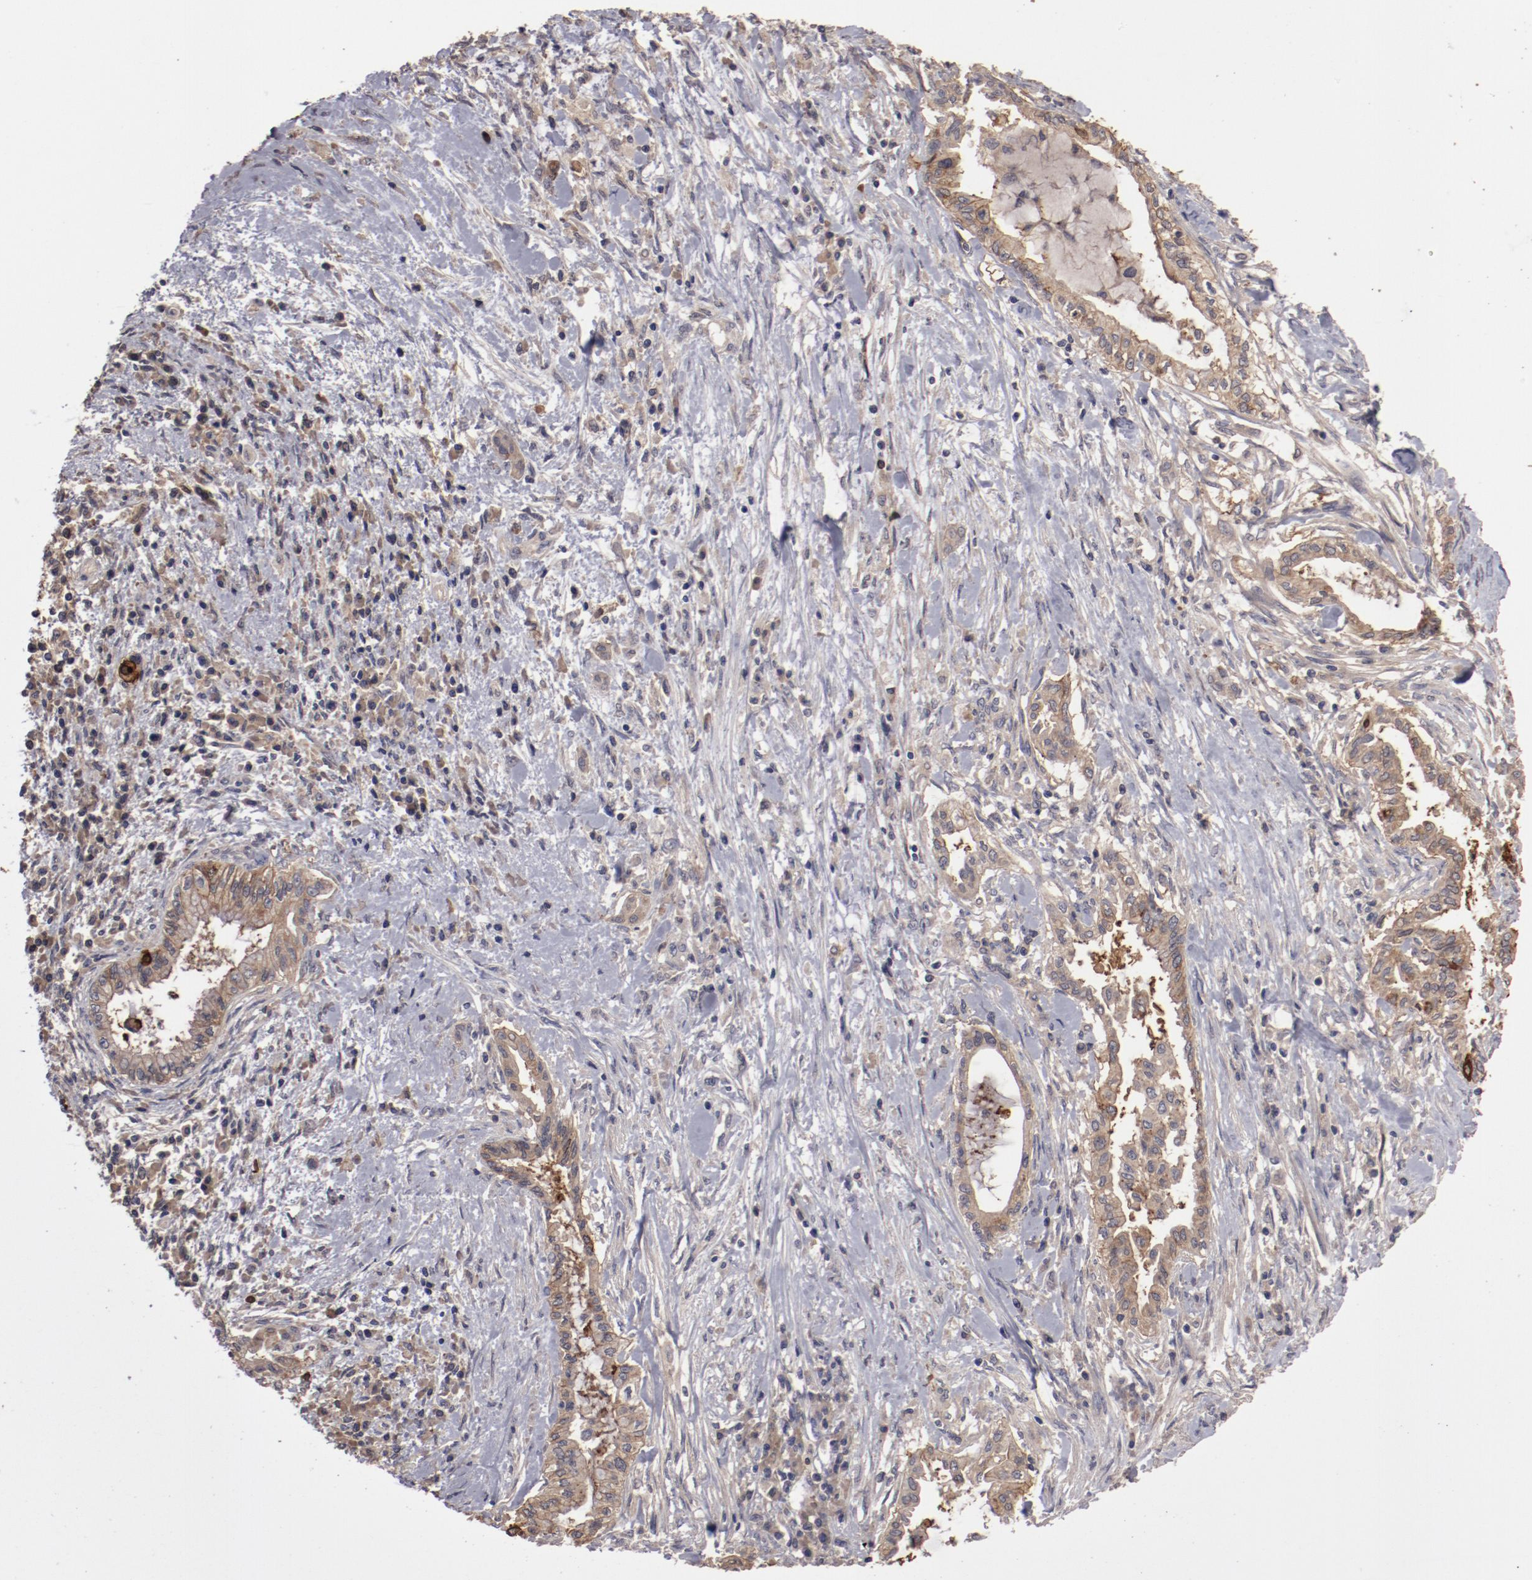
{"staining": {"intensity": "moderate", "quantity": ">75%", "location": "cytoplasmic/membranous"}, "tissue": "pancreatic cancer", "cell_type": "Tumor cells", "image_type": "cancer", "snomed": [{"axis": "morphology", "description": "Adenocarcinoma, NOS"}, {"axis": "topography", "description": "Pancreas"}], "caption": "Protein staining of adenocarcinoma (pancreatic) tissue reveals moderate cytoplasmic/membranous expression in approximately >75% of tumor cells. (IHC, brightfield microscopy, high magnification).", "gene": "LRRC75B", "patient": {"sex": "female", "age": 64}}